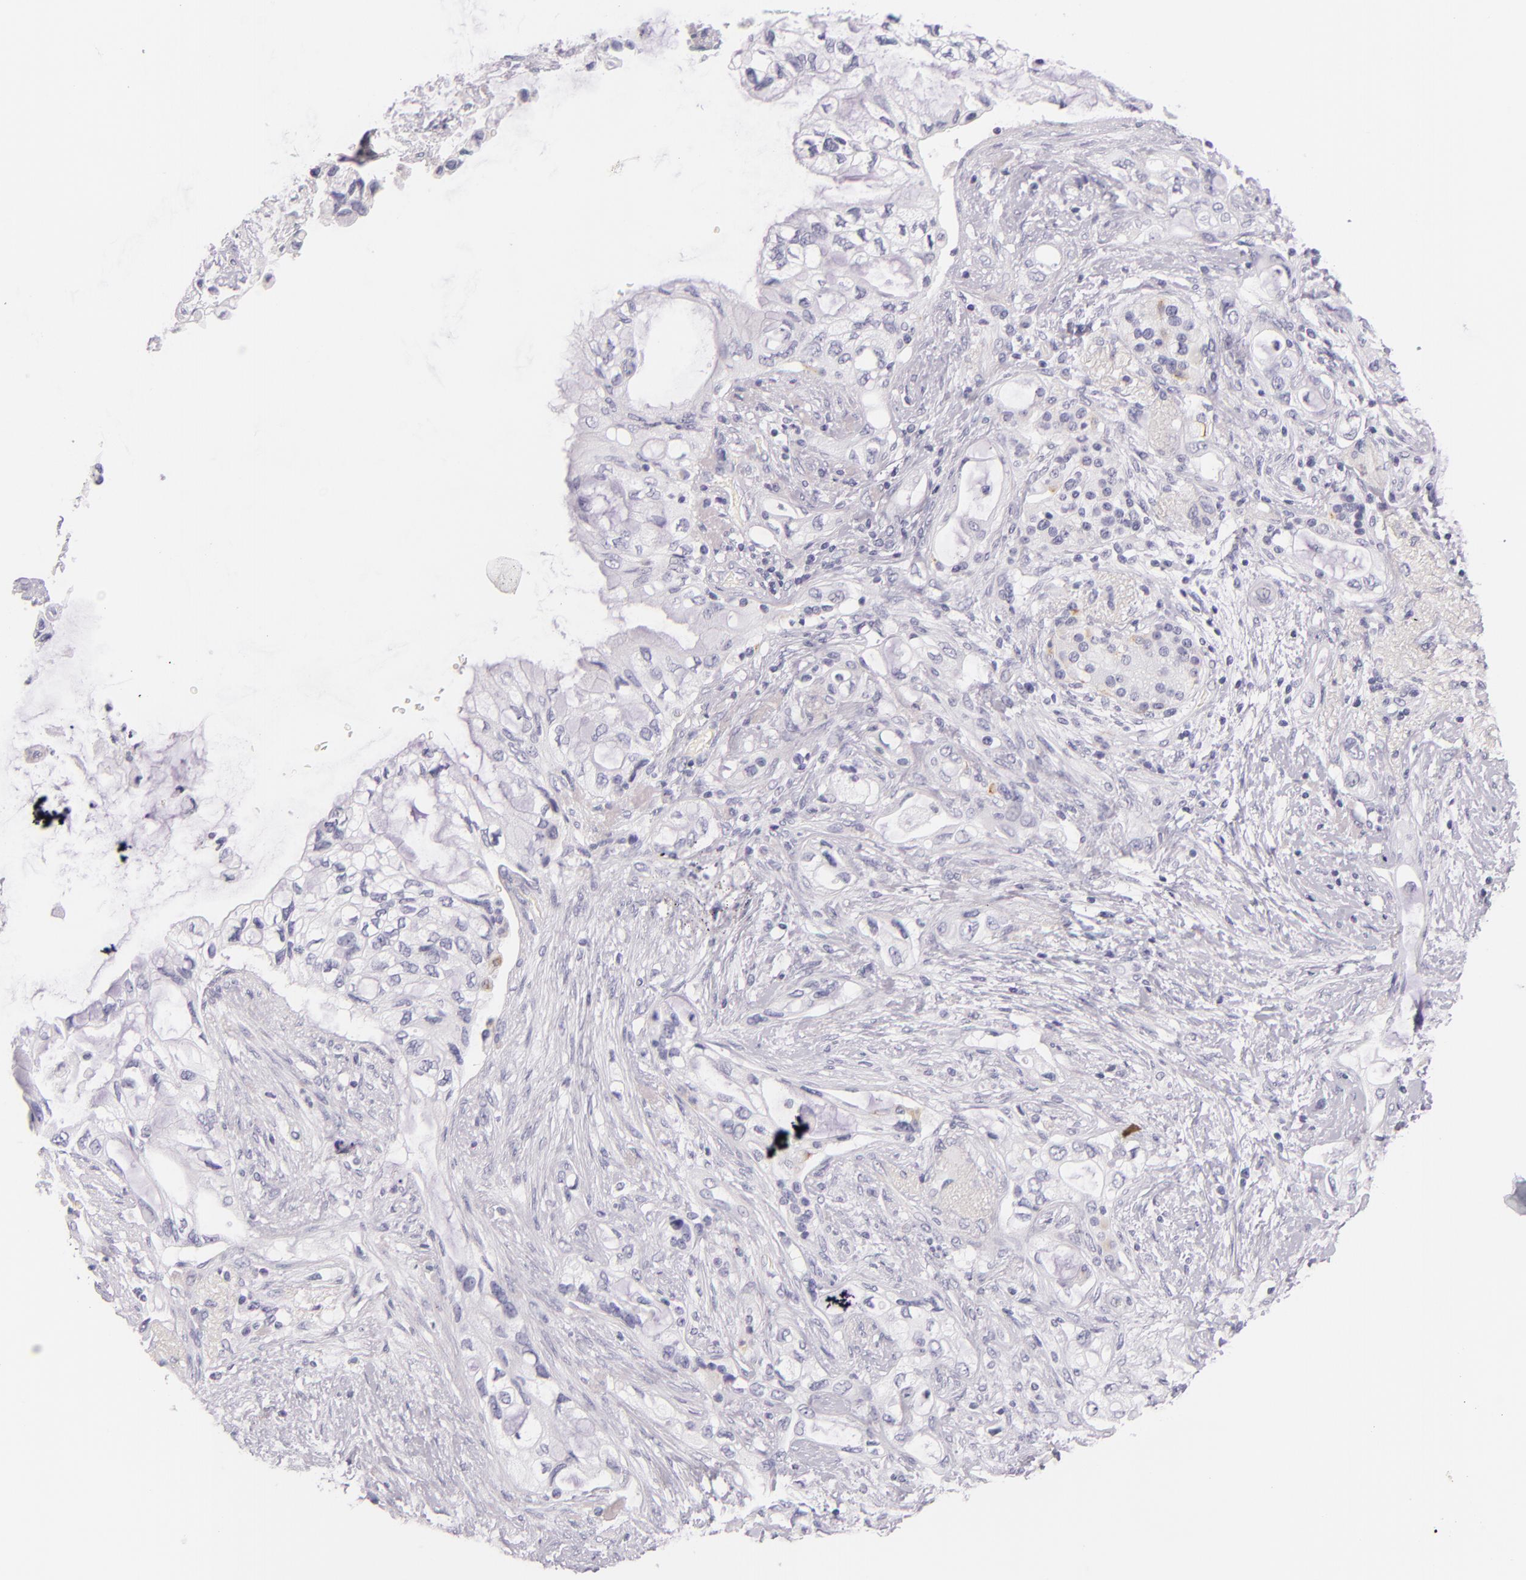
{"staining": {"intensity": "weak", "quantity": "<25%", "location": "cytoplasmic/membranous"}, "tissue": "pancreatic cancer", "cell_type": "Tumor cells", "image_type": "cancer", "snomed": [{"axis": "morphology", "description": "Adenocarcinoma, NOS"}, {"axis": "topography", "description": "Pancreas"}], "caption": "Micrograph shows no protein staining in tumor cells of pancreatic adenocarcinoma tissue.", "gene": "INA", "patient": {"sex": "female", "age": 70}}